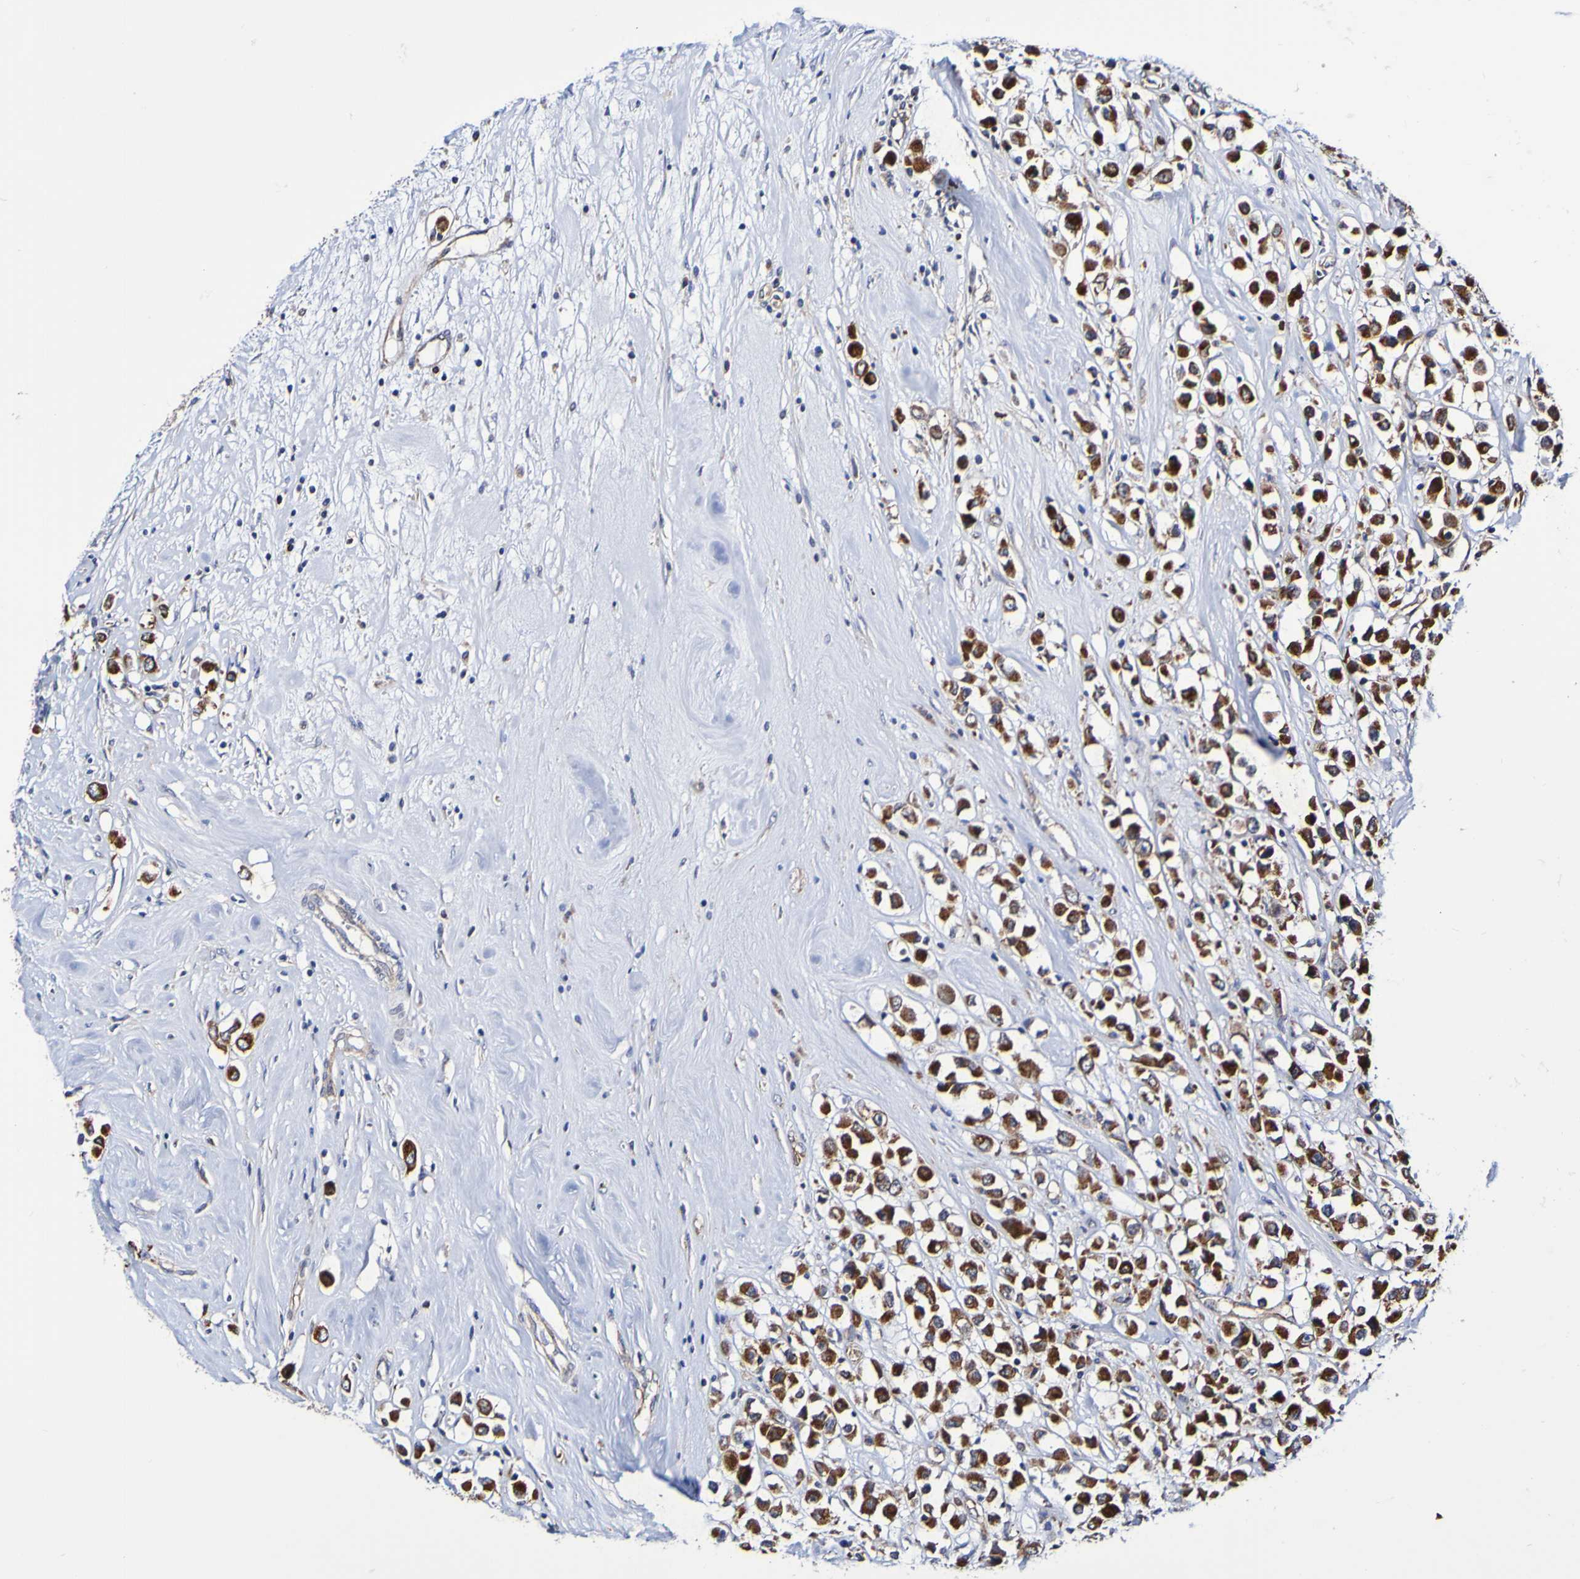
{"staining": {"intensity": "strong", "quantity": ">75%", "location": "cytoplasmic/membranous"}, "tissue": "breast cancer", "cell_type": "Tumor cells", "image_type": "cancer", "snomed": [{"axis": "morphology", "description": "Duct carcinoma"}, {"axis": "topography", "description": "Breast"}], "caption": "About >75% of tumor cells in breast invasive ductal carcinoma demonstrate strong cytoplasmic/membranous protein expression as visualized by brown immunohistochemical staining.", "gene": "GJB1", "patient": {"sex": "female", "age": 61}}